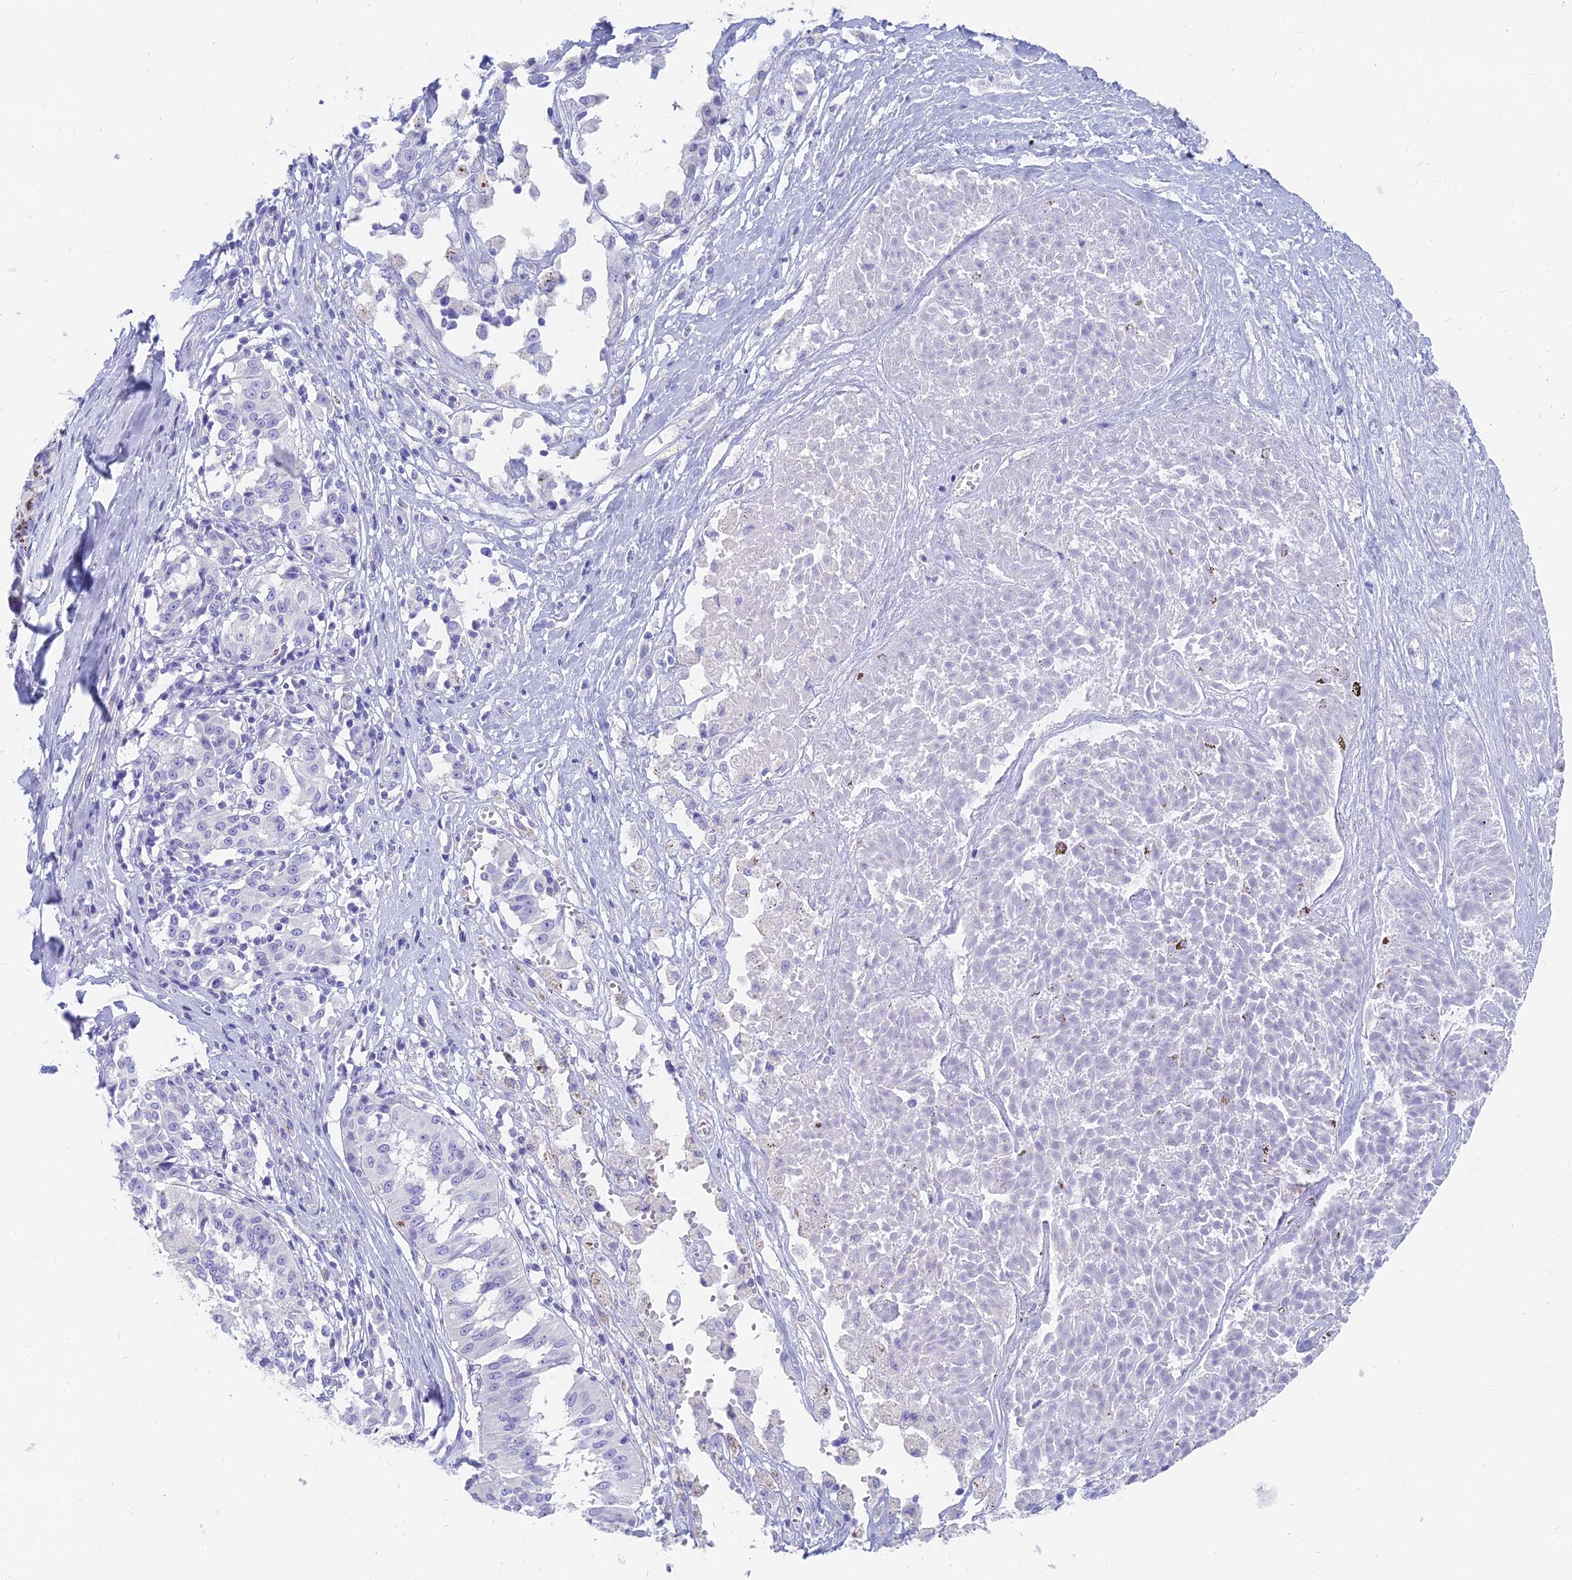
{"staining": {"intensity": "negative", "quantity": "none", "location": "none"}, "tissue": "melanoma", "cell_type": "Tumor cells", "image_type": "cancer", "snomed": [{"axis": "morphology", "description": "Malignant melanoma, NOS"}, {"axis": "topography", "description": "Skin"}], "caption": "This is a image of immunohistochemistry staining of malignant melanoma, which shows no staining in tumor cells.", "gene": "SLC36A2", "patient": {"sex": "female", "age": 72}}